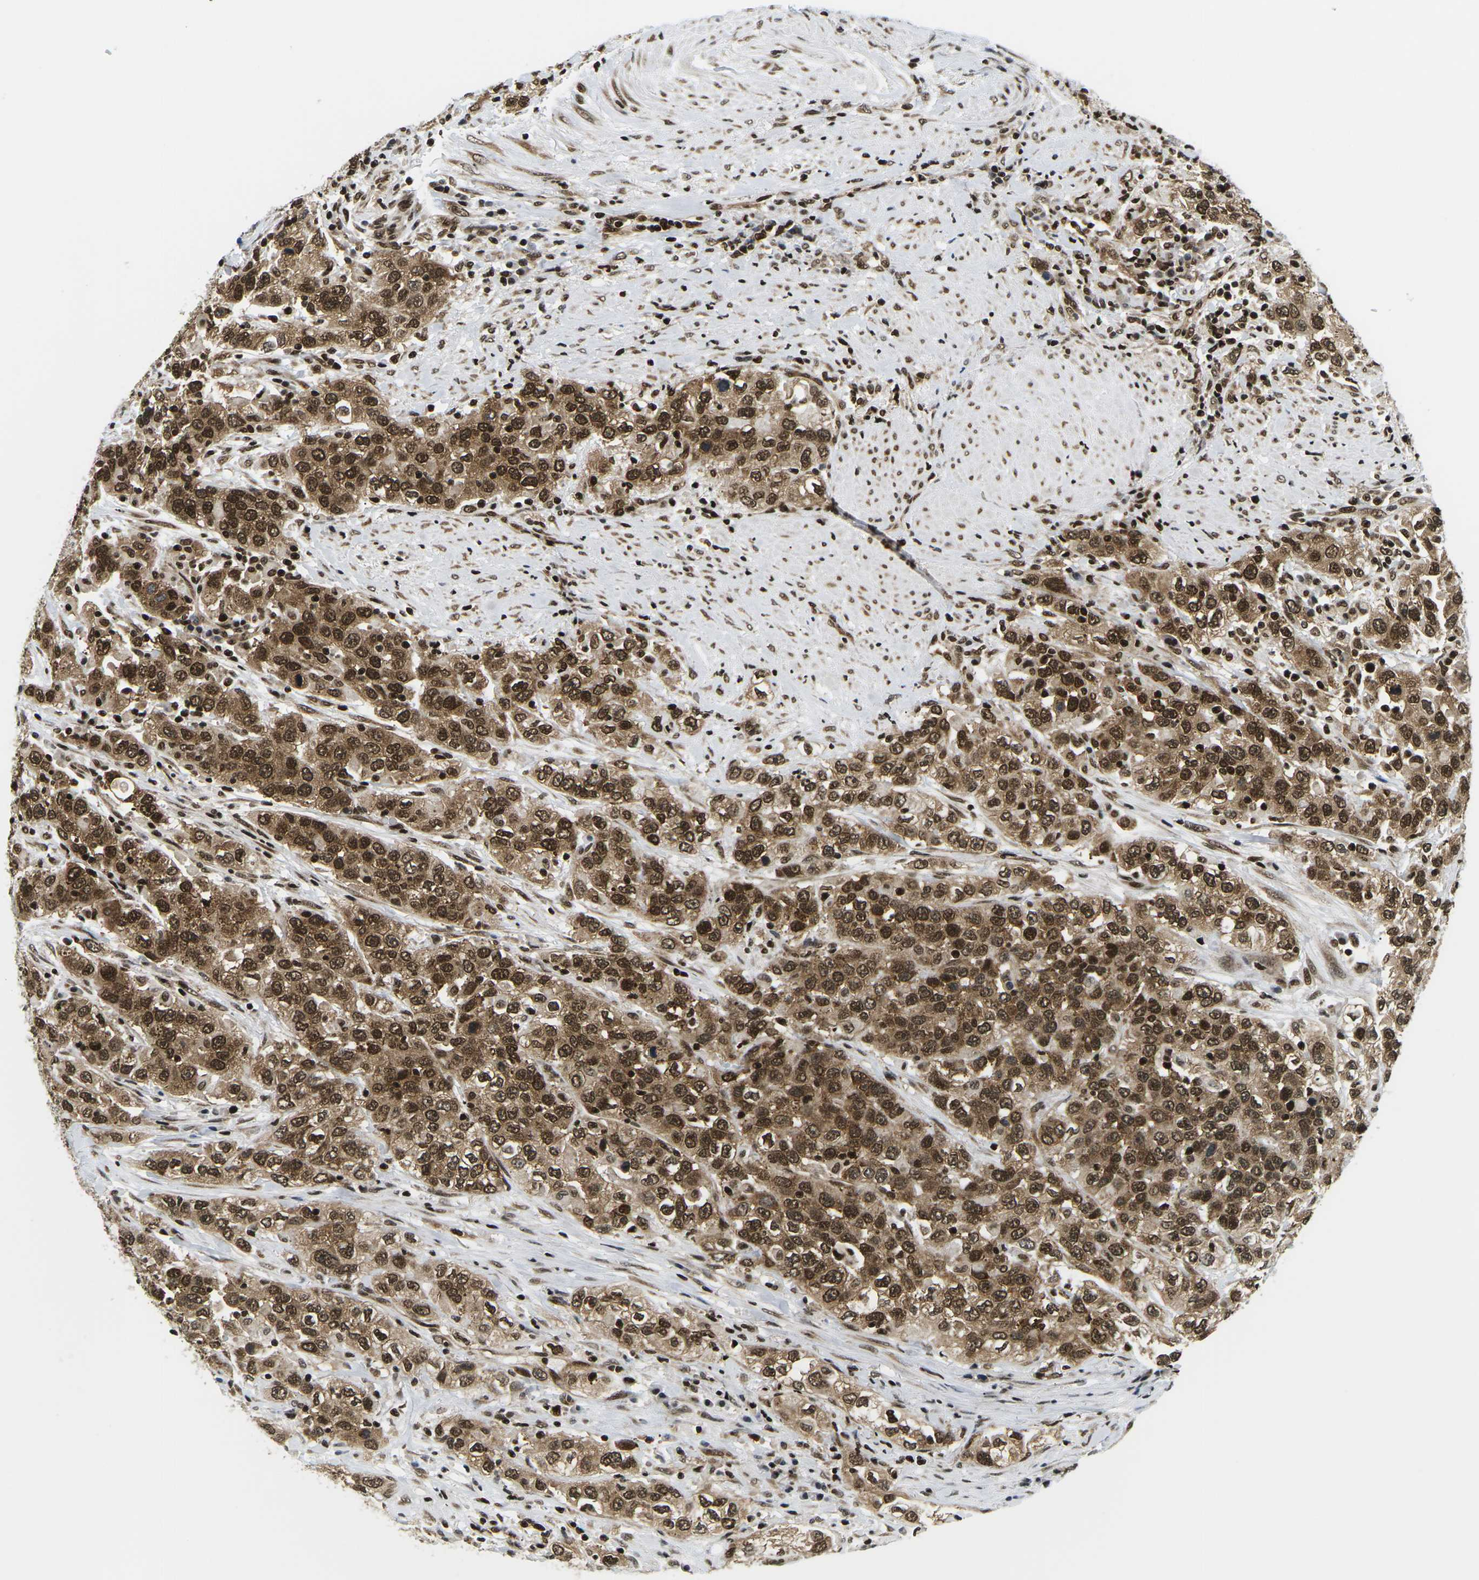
{"staining": {"intensity": "strong", "quantity": ">75%", "location": "cytoplasmic/membranous,nuclear"}, "tissue": "urothelial cancer", "cell_type": "Tumor cells", "image_type": "cancer", "snomed": [{"axis": "morphology", "description": "Urothelial carcinoma, High grade"}, {"axis": "topography", "description": "Urinary bladder"}], "caption": "Immunohistochemical staining of human urothelial carcinoma (high-grade) shows high levels of strong cytoplasmic/membranous and nuclear staining in approximately >75% of tumor cells.", "gene": "CELF1", "patient": {"sex": "female", "age": 80}}